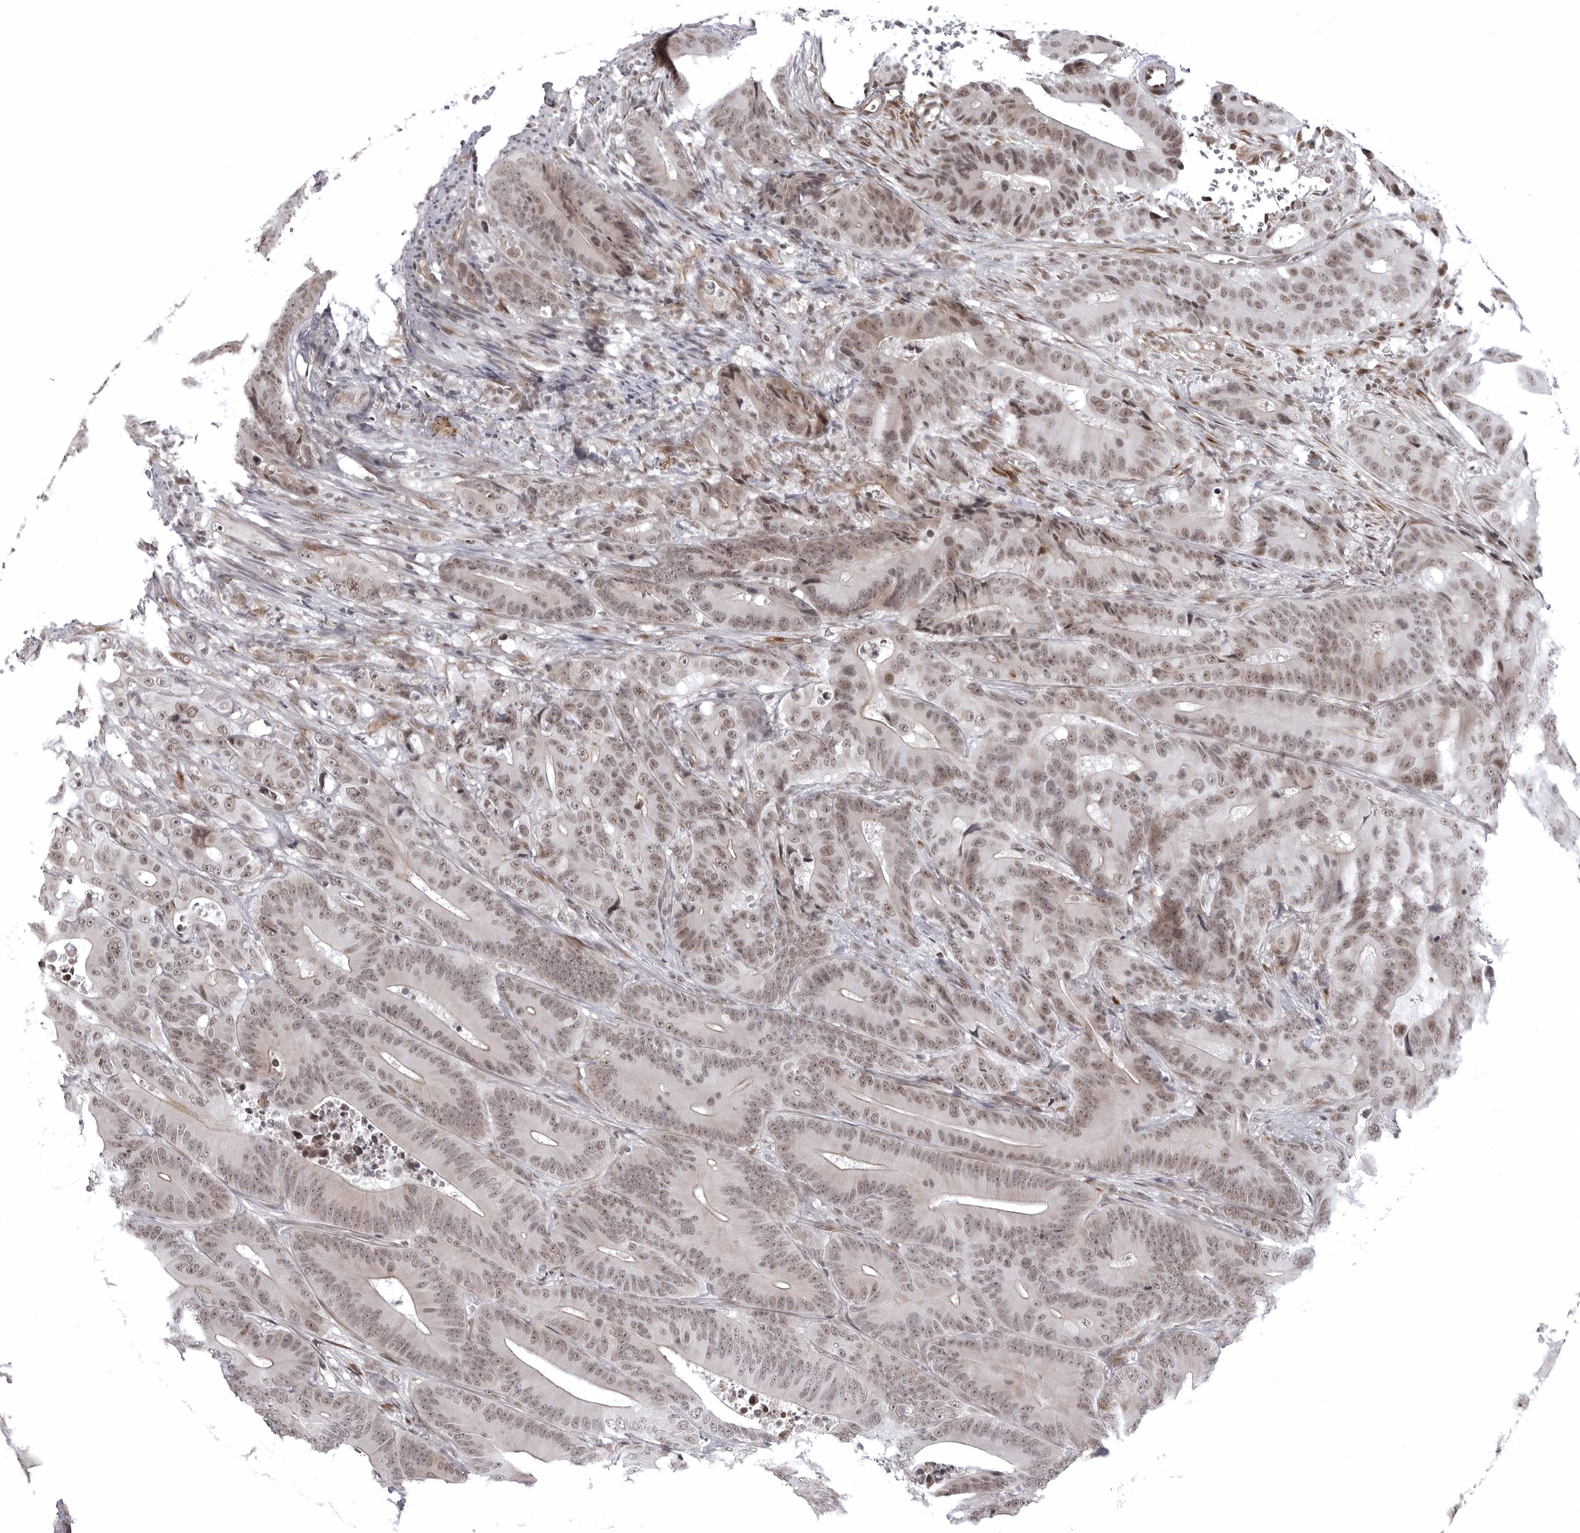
{"staining": {"intensity": "moderate", "quantity": "25%-75%", "location": "nuclear"}, "tissue": "colorectal cancer", "cell_type": "Tumor cells", "image_type": "cancer", "snomed": [{"axis": "morphology", "description": "Adenocarcinoma, NOS"}, {"axis": "topography", "description": "Colon"}], "caption": "The micrograph shows staining of colorectal adenocarcinoma, revealing moderate nuclear protein staining (brown color) within tumor cells. Nuclei are stained in blue.", "gene": "PHF3", "patient": {"sex": "male", "age": 83}}